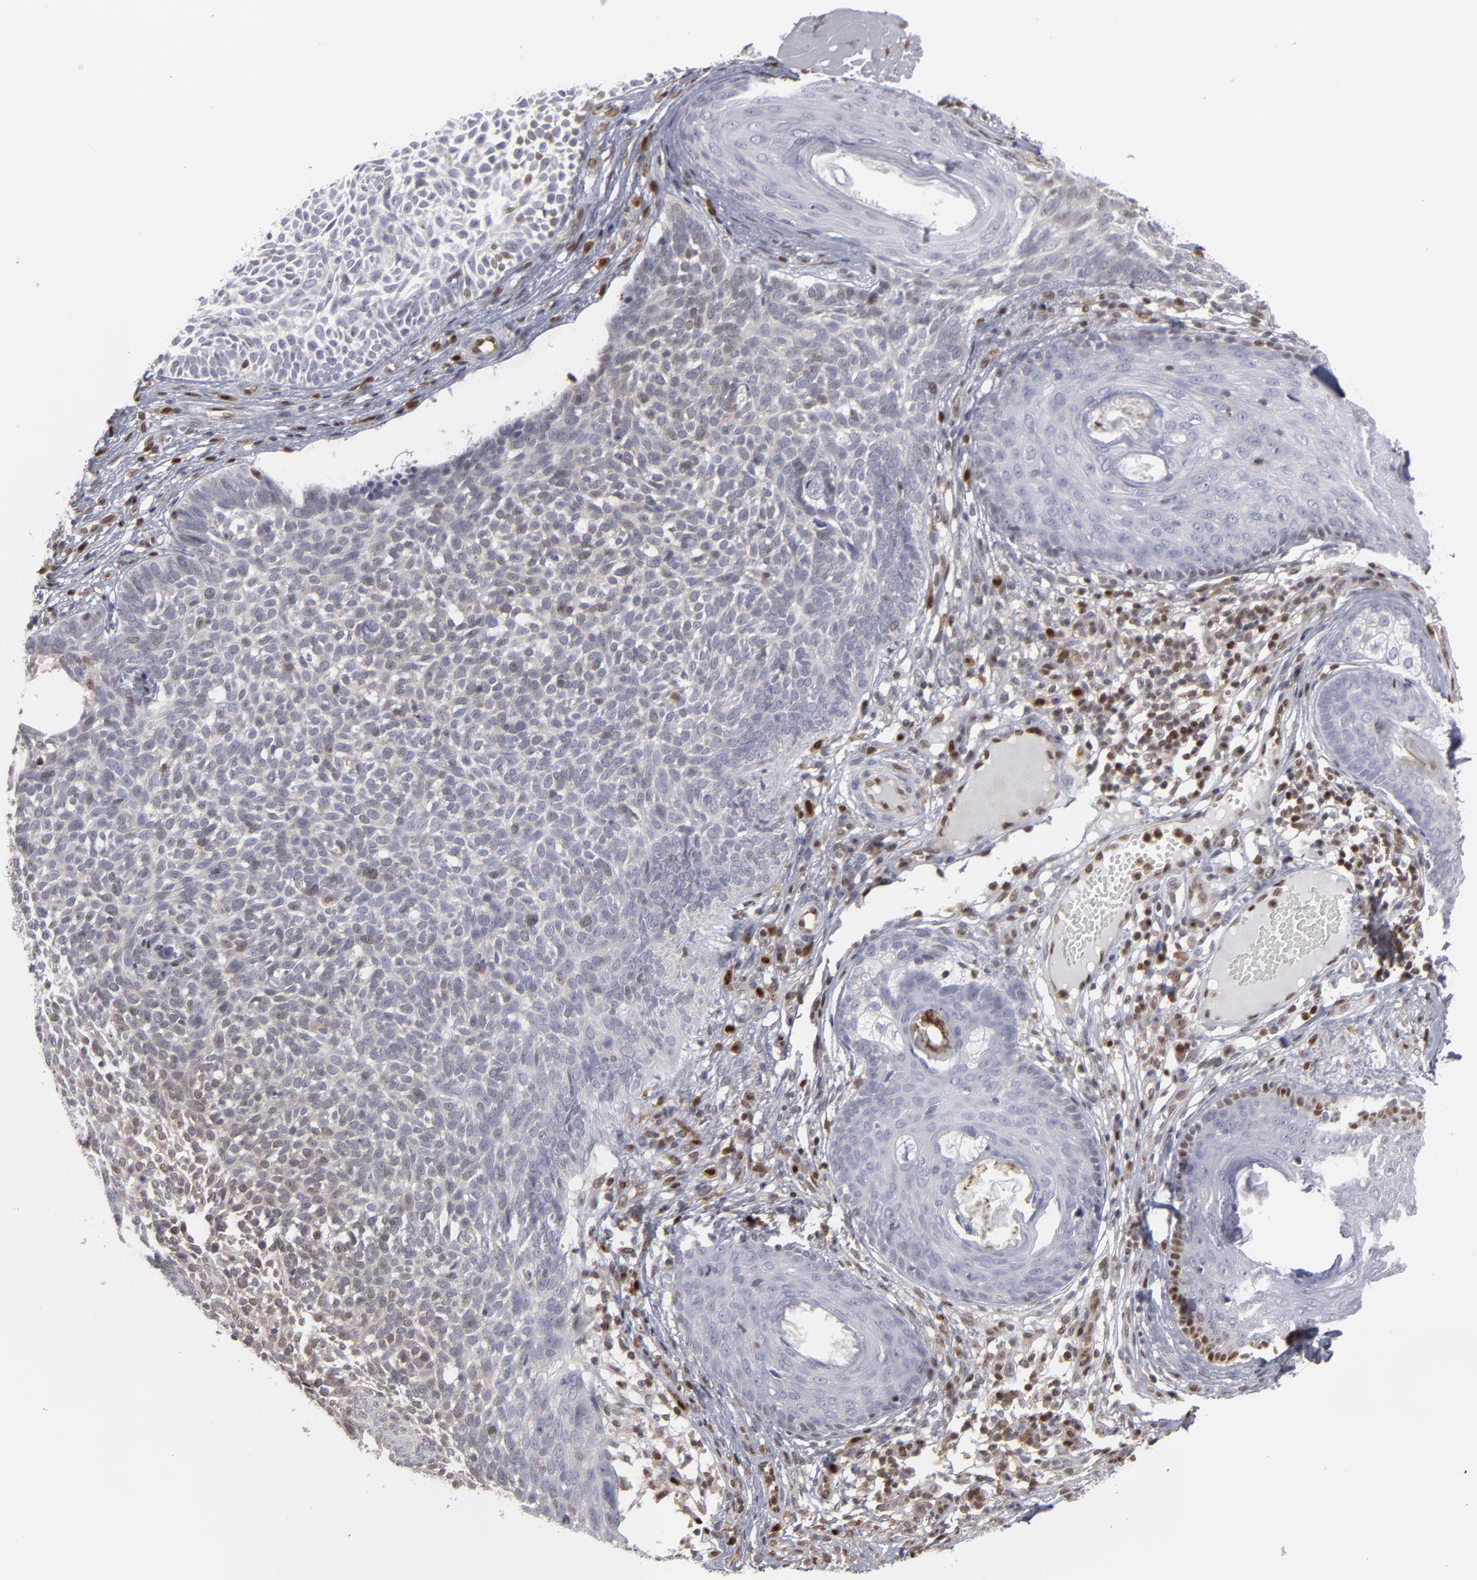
{"staining": {"intensity": "weak", "quantity": "<25%", "location": "cytoplasmic/membranous,nuclear"}, "tissue": "skin cancer", "cell_type": "Tumor cells", "image_type": "cancer", "snomed": [{"axis": "morphology", "description": "Basal cell carcinoma"}, {"axis": "topography", "description": "Skin"}], "caption": "Histopathology image shows no protein positivity in tumor cells of skin cancer tissue. (DAB (3,3'-diaminobenzidine) immunohistochemistry visualized using brightfield microscopy, high magnification).", "gene": "GSR", "patient": {"sex": "male", "age": 74}}